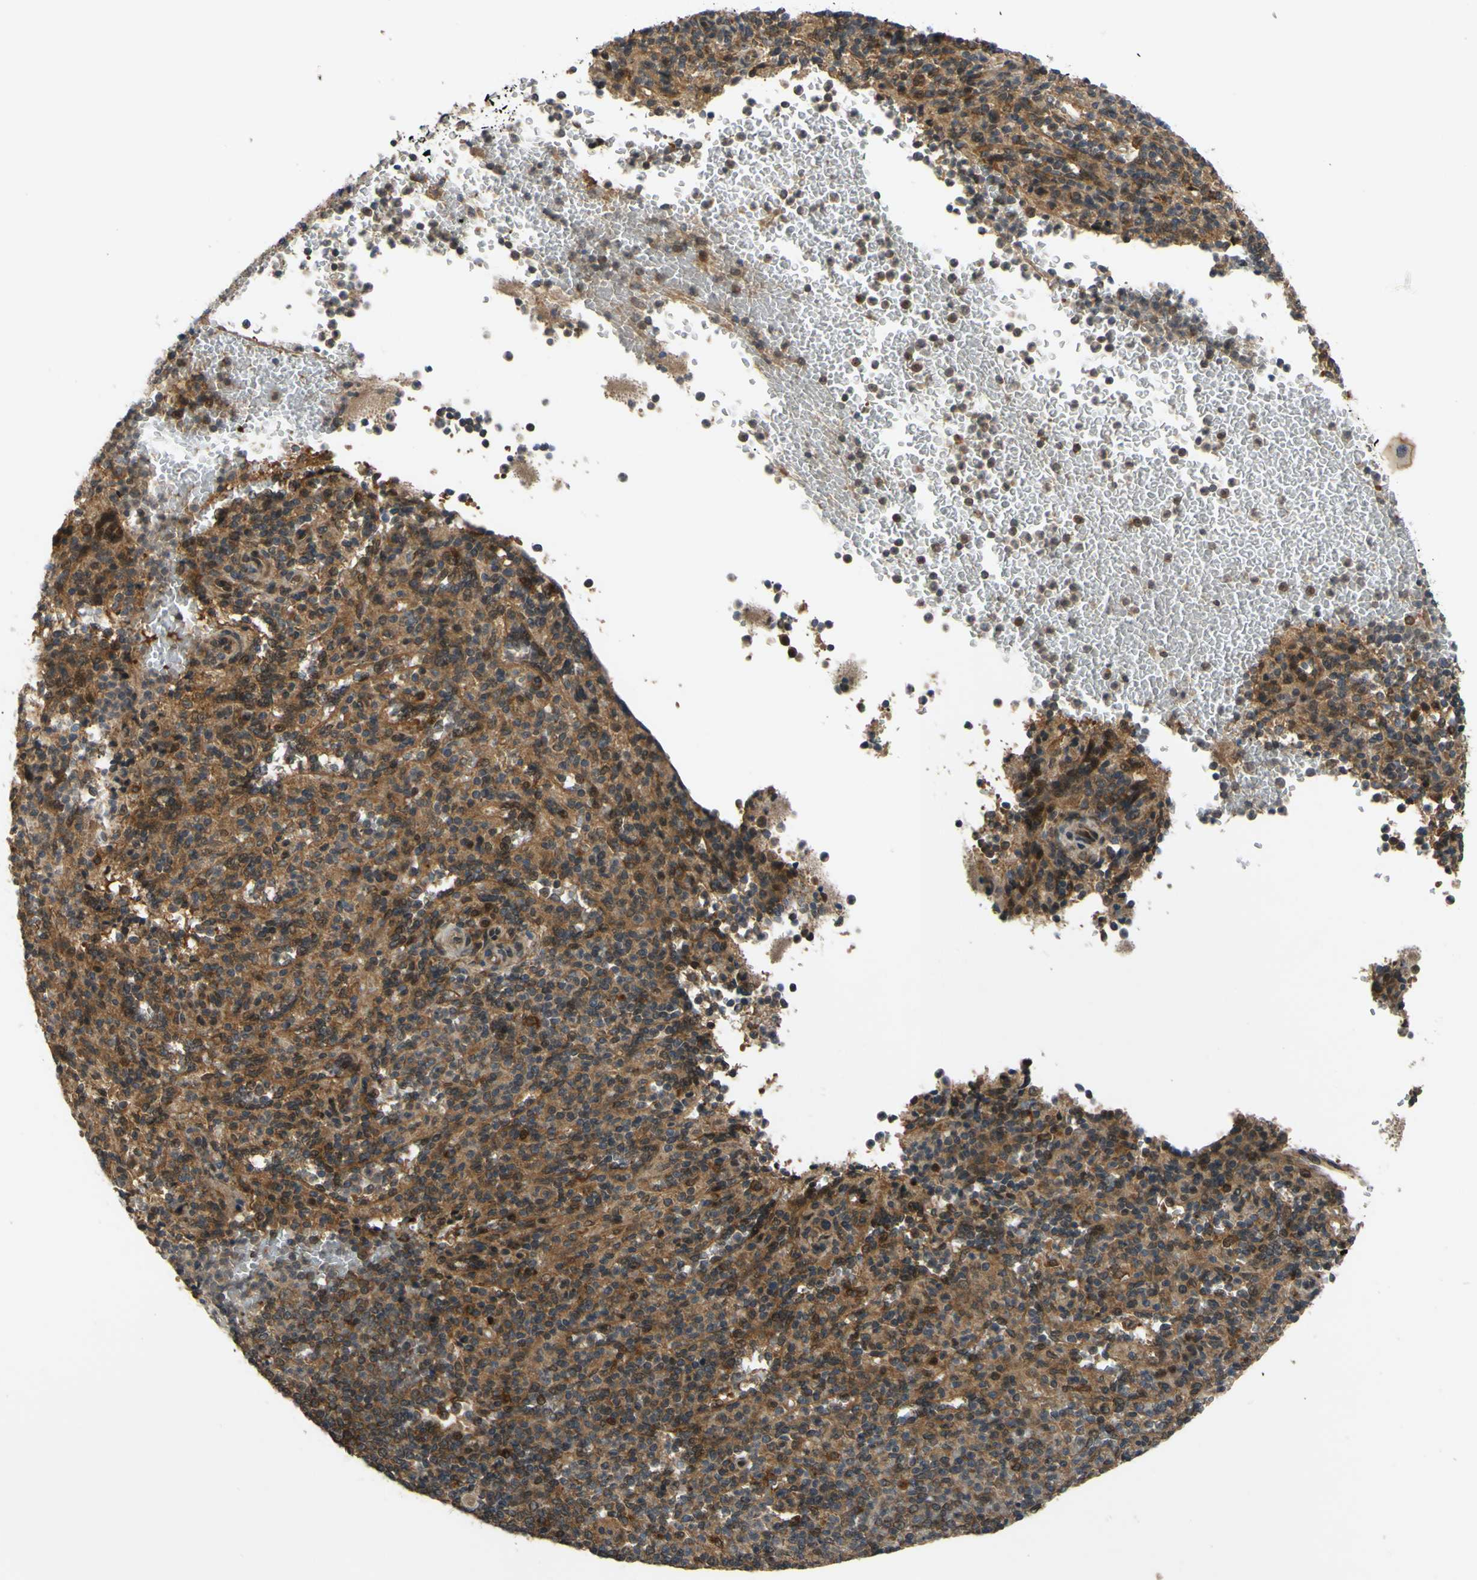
{"staining": {"intensity": "moderate", "quantity": "25%-75%", "location": "cytoplasmic/membranous,nuclear"}, "tissue": "spleen", "cell_type": "Cells in red pulp", "image_type": "normal", "snomed": [{"axis": "morphology", "description": "Normal tissue, NOS"}, {"axis": "topography", "description": "Spleen"}], "caption": "This micrograph reveals immunohistochemistry (IHC) staining of normal human spleen, with medium moderate cytoplasmic/membranous,nuclear expression in approximately 25%-75% of cells in red pulp.", "gene": "ABCC8", "patient": {"sex": "female", "age": 74}}